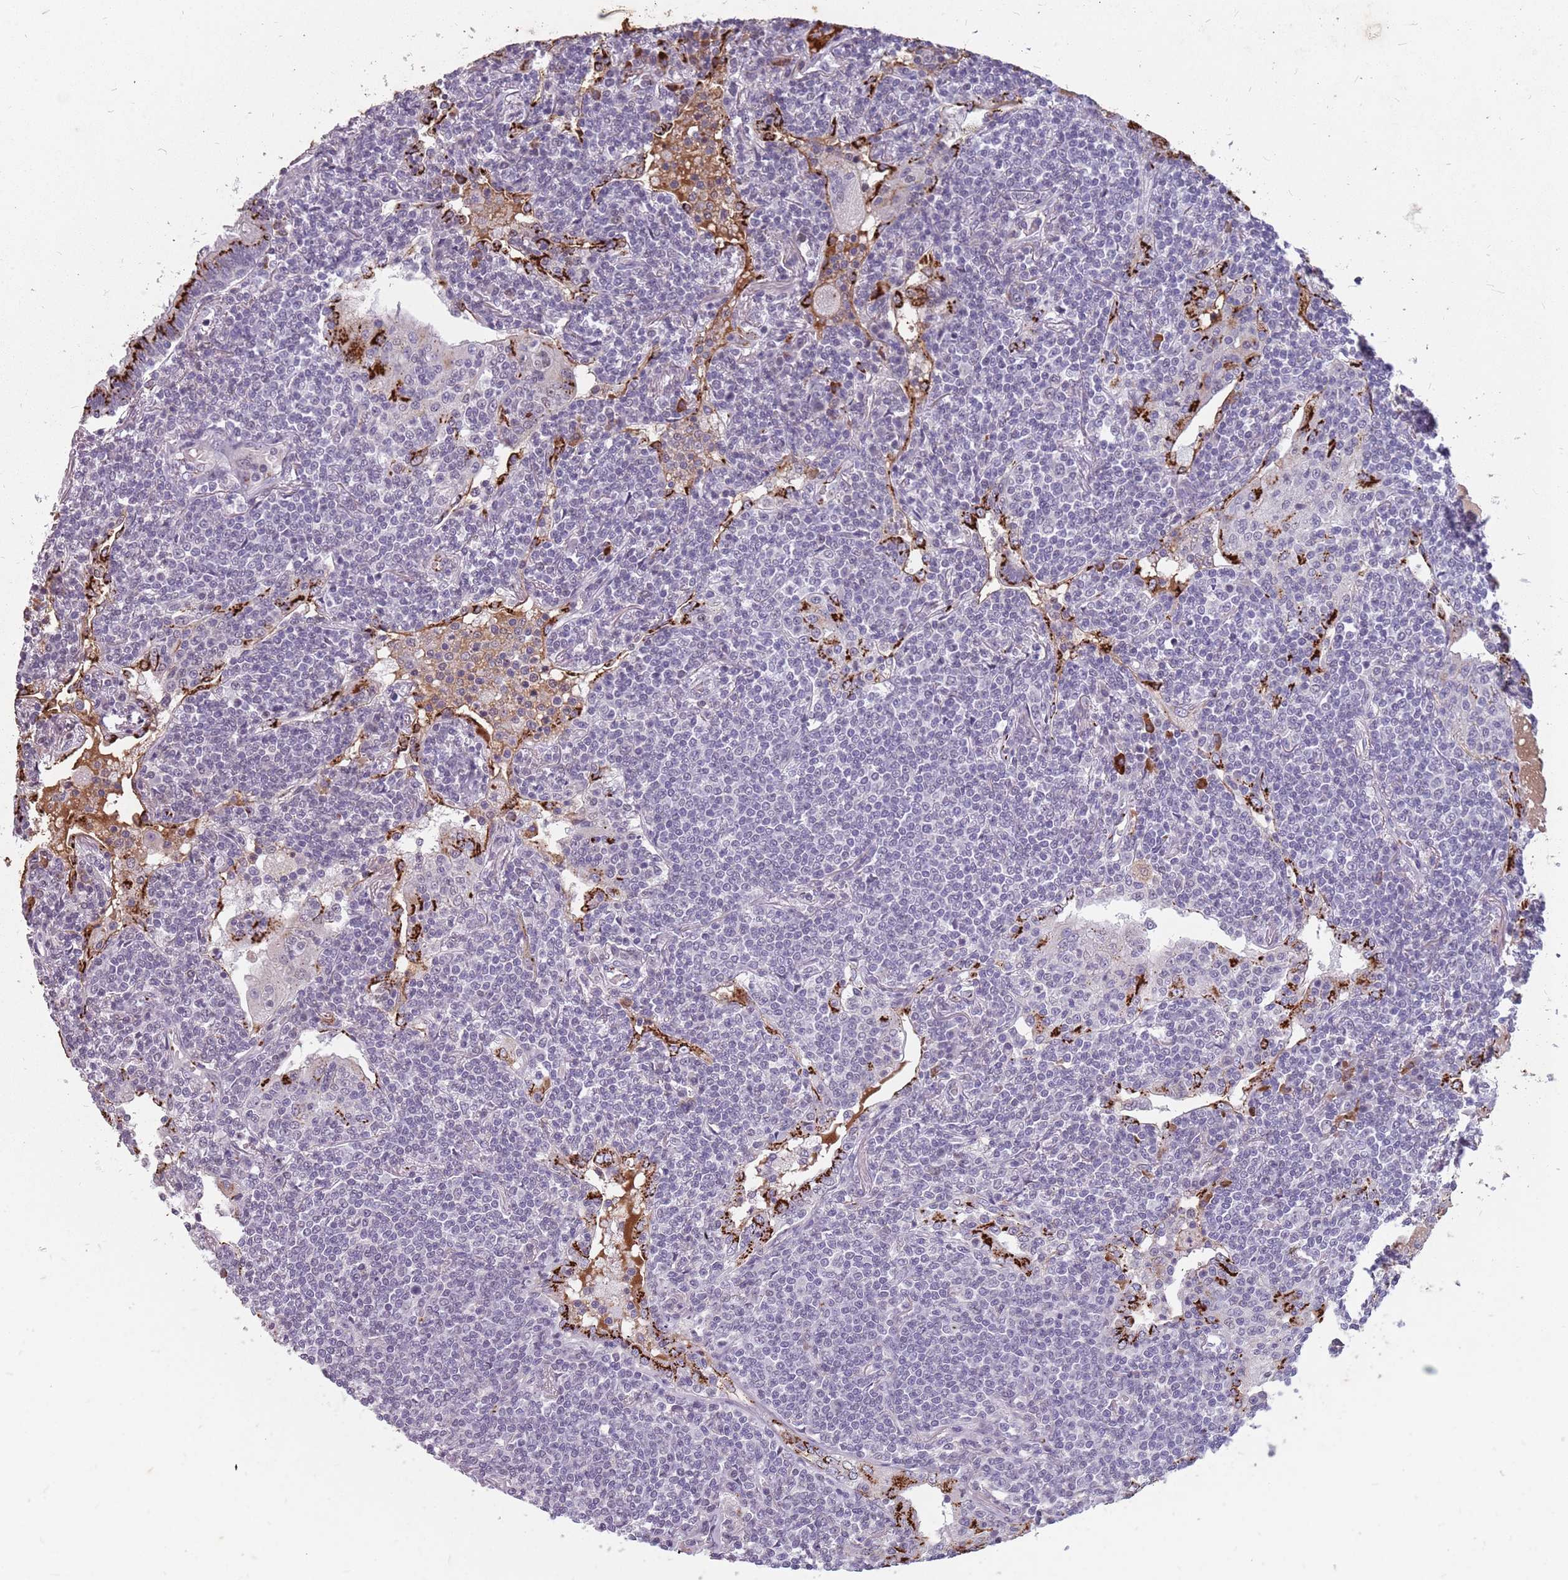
{"staining": {"intensity": "negative", "quantity": "none", "location": "none"}, "tissue": "lymphoma", "cell_type": "Tumor cells", "image_type": "cancer", "snomed": [{"axis": "morphology", "description": "Malignant lymphoma, non-Hodgkin's type, Low grade"}, {"axis": "topography", "description": "Lung"}], "caption": "Lymphoma stained for a protein using immunohistochemistry reveals no positivity tumor cells.", "gene": "NEK6", "patient": {"sex": "female", "age": 71}}